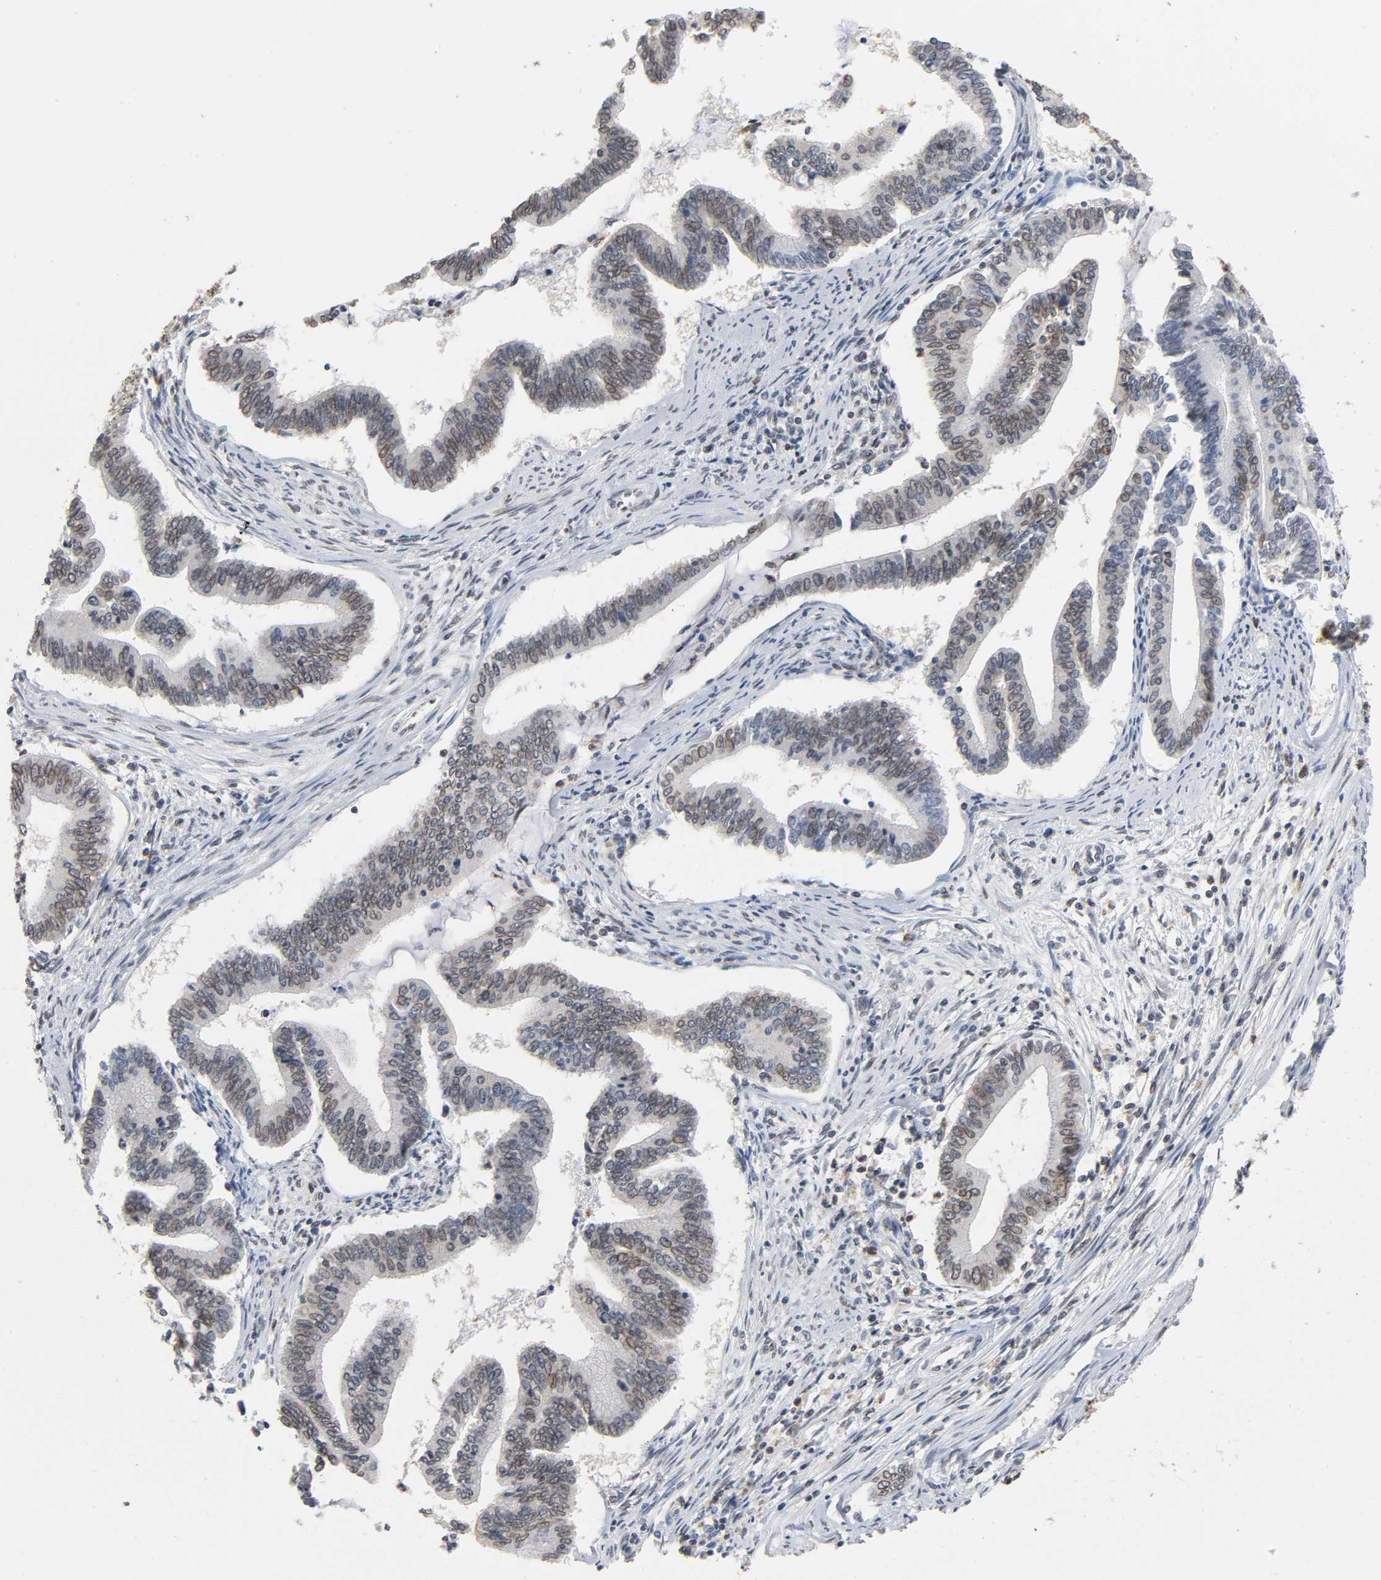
{"staining": {"intensity": "weak", "quantity": ">75%", "location": "nuclear"}, "tissue": "cervical cancer", "cell_type": "Tumor cells", "image_type": "cancer", "snomed": [{"axis": "morphology", "description": "Adenocarcinoma, NOS"}, {"axis": "topography", "description": "Cervix"}], "caption": "Immunohistochemical staining of human cervical adenocarcinoma demonstrates low levels of weak nuclear staining in approximately >75% of tumor cells.", "gene": "SUMO1", "patient": {"sex": "female", "age": 36}}